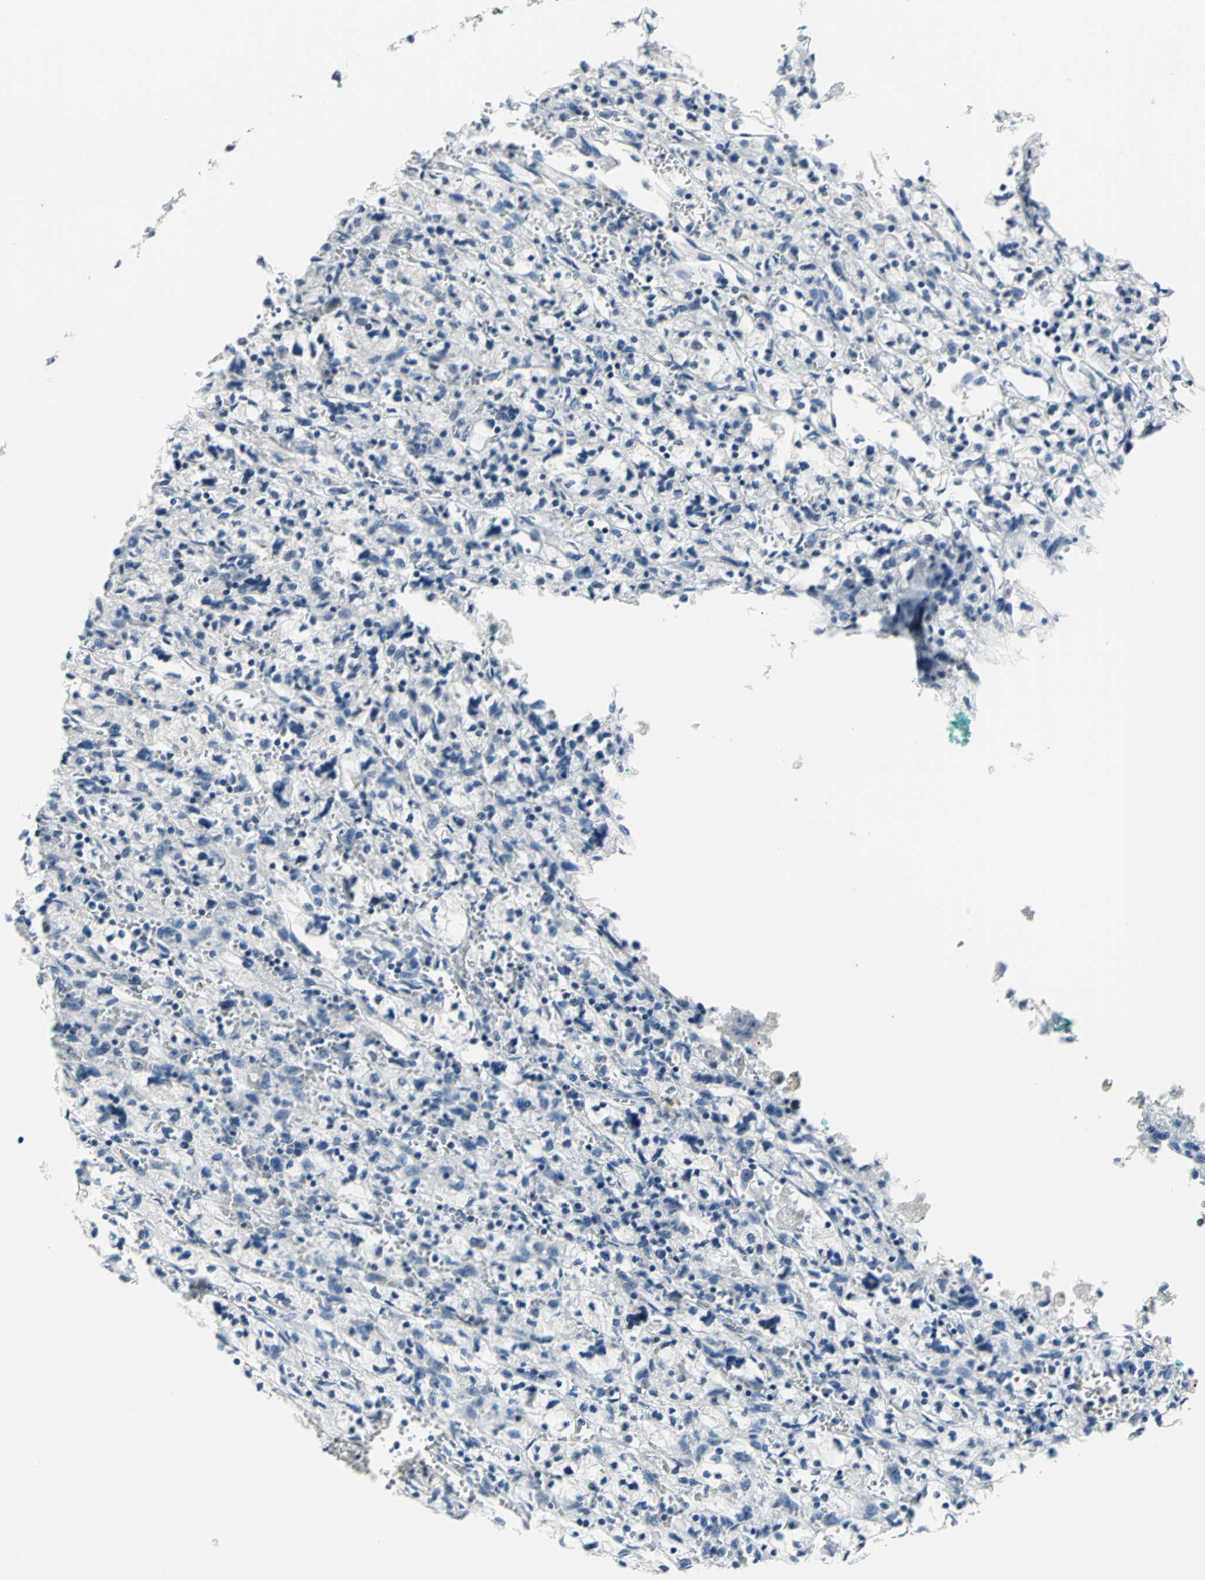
{"staining": {"intensity": "negative", "quantity": "none", "location": "none"}, "tissue": "renal cancer", "cell_type": "Tumor cells", "image_type": "cancer", "snomed": [{"axis": "morphology", "description": "Adenocarcinoma, NOS"}, {"axis": "topography", "description": "Kidney"}], "caption": "Tumor cells show no significant protein positivity in adenocarcinoma (renal). (Immunohistochemistry, brightfield microscopy, high magnification).", "gene": "MYBBP1A", "patient": {"sex": "female", "age": 83}}